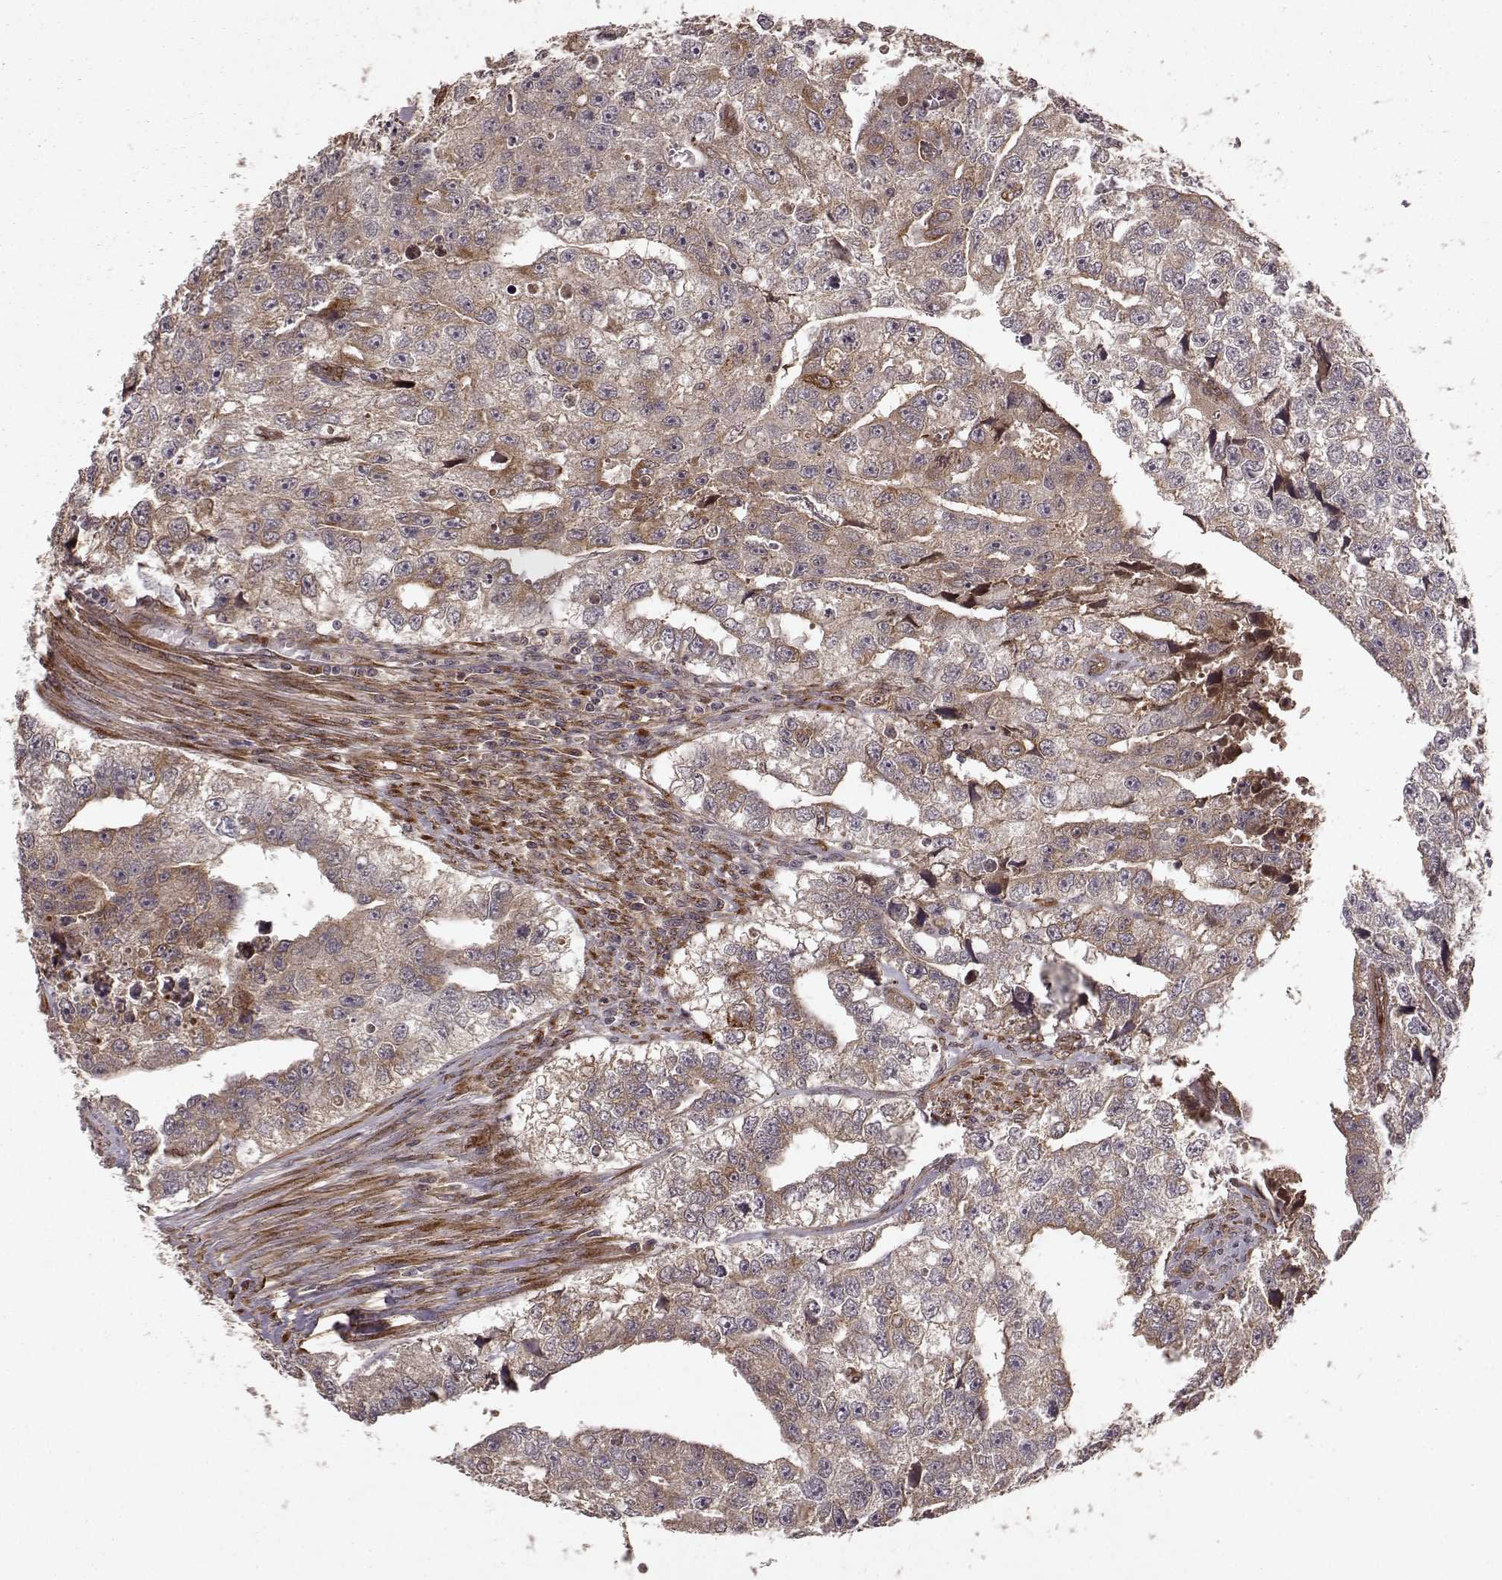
{"staining": {"intensity": "moderate", "quantity": "<25%", "location": "cytoplasmic/membranous"}, "tissue": "testis cancer", "cell_type": "Tumor cells", "image_type": "cancer", "snomed": [{"axis": "morphology", "description": "Carcinoma, Embryonal, NOS"}, {"axis": "morphology", "description": "Teratoma, malignant, NOS"}, {"axis": "topography", "description": "Testis"}], "caption": "Protein staining displays moderate cytoplasmic/membranous staining in approximately <25% of tumor cells in embryonal carcinoma (testis).", "gene": "FSTL1", "patient": {"sex": "male", "age": 44}}